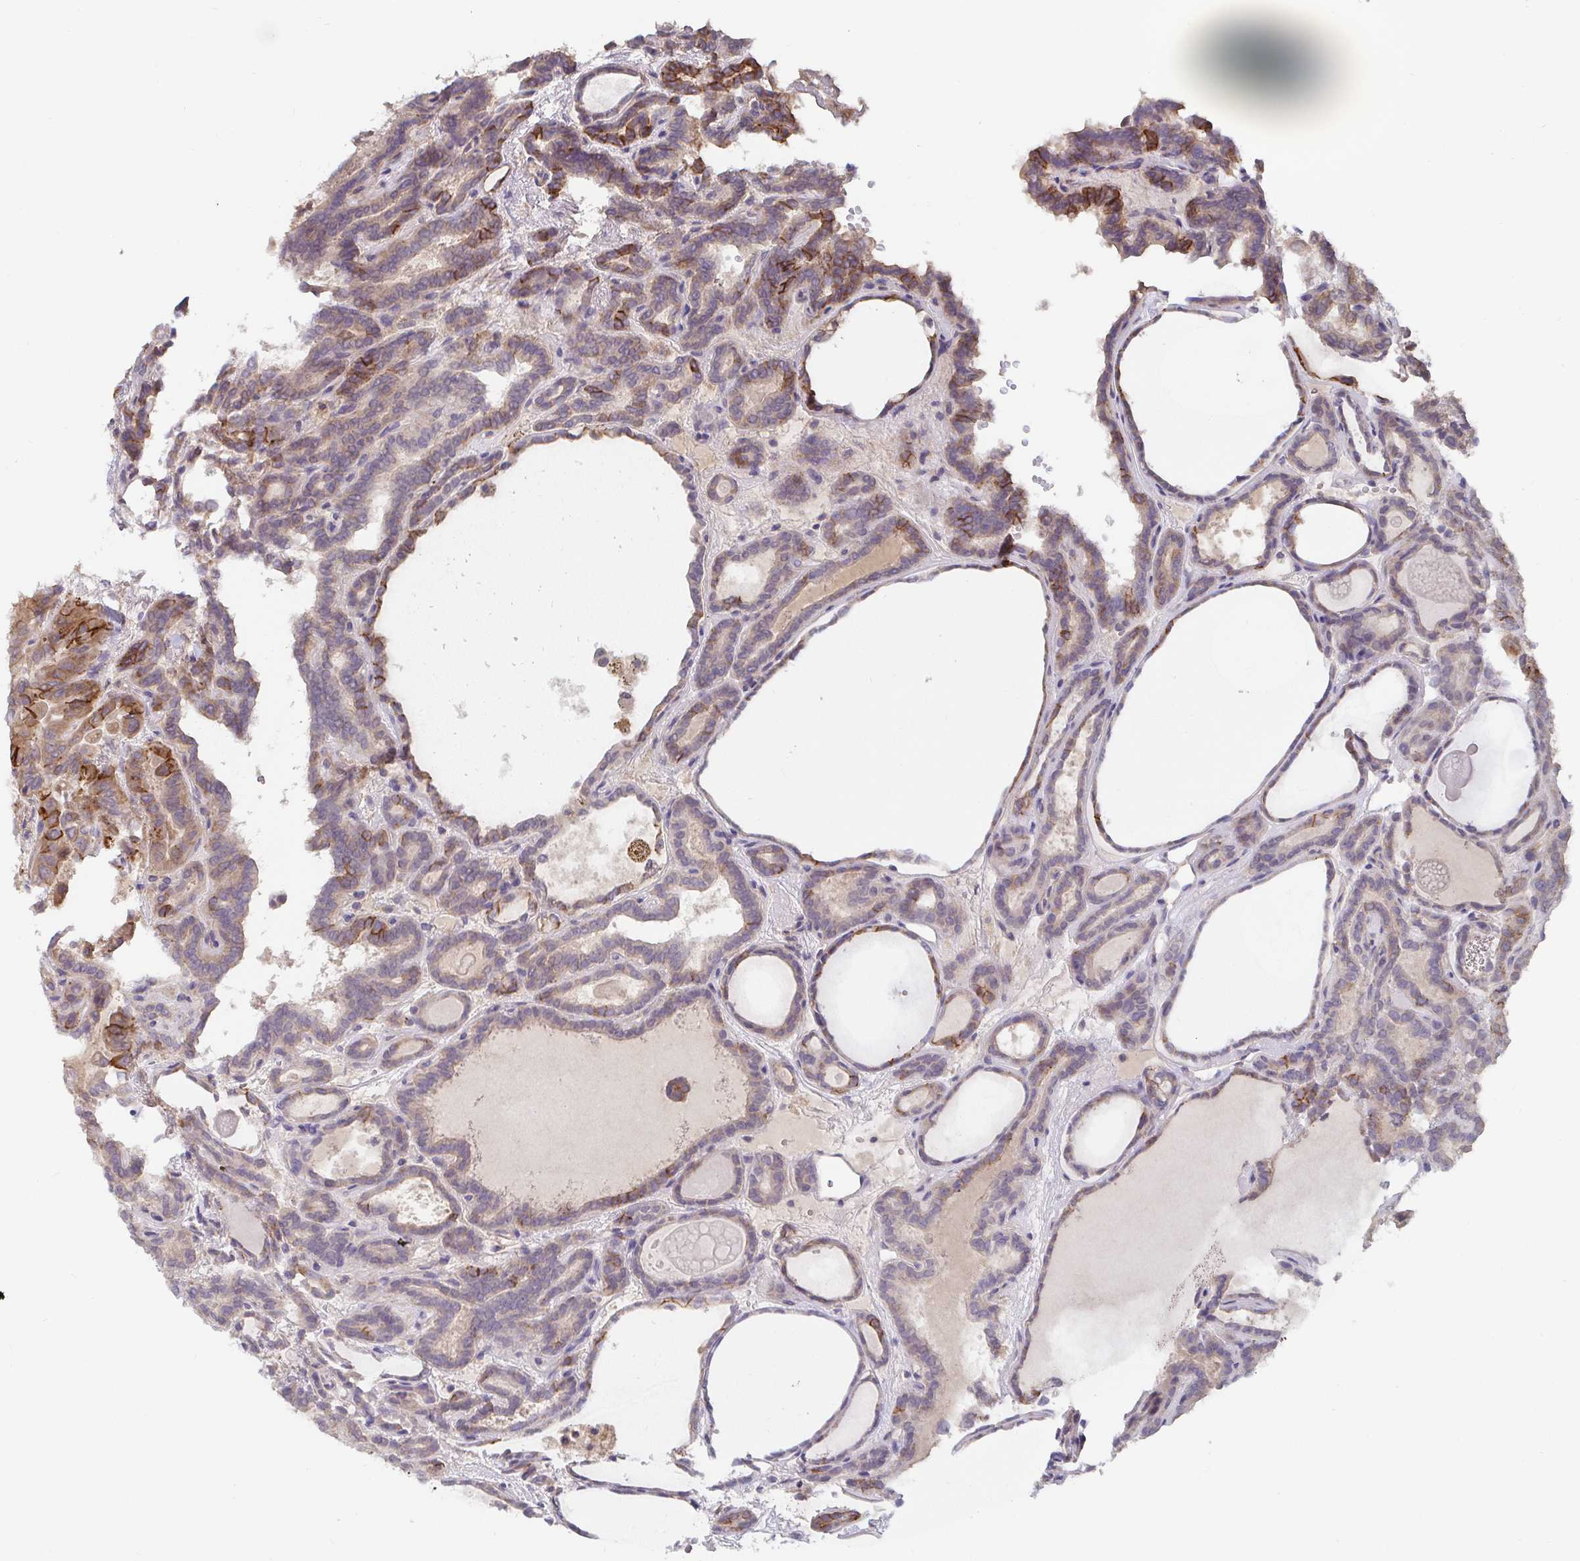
{"staining": {"intensity": "moderate", "quantity": "<25%", "location": "cytoplasmic/membranous"}, "tissue": "thyroid cancer", "cell_type": "Tumor cells", "image_type": "cancer", "snomed": [{"axis": "morphology", "description": "Papillary adenocarcinoma, NOS"}, {"axis": "topography", "description": "Thyroid gland"}], "caption": "Brown immunohistochemical staining in papillary adenocarcinoma (thyroid) reveals moderate cytoplasmic/membranous expression in approximately <25% of tumor cells.", "gene": "CDH18", "patient": {"sex": "female", "age": 46}}